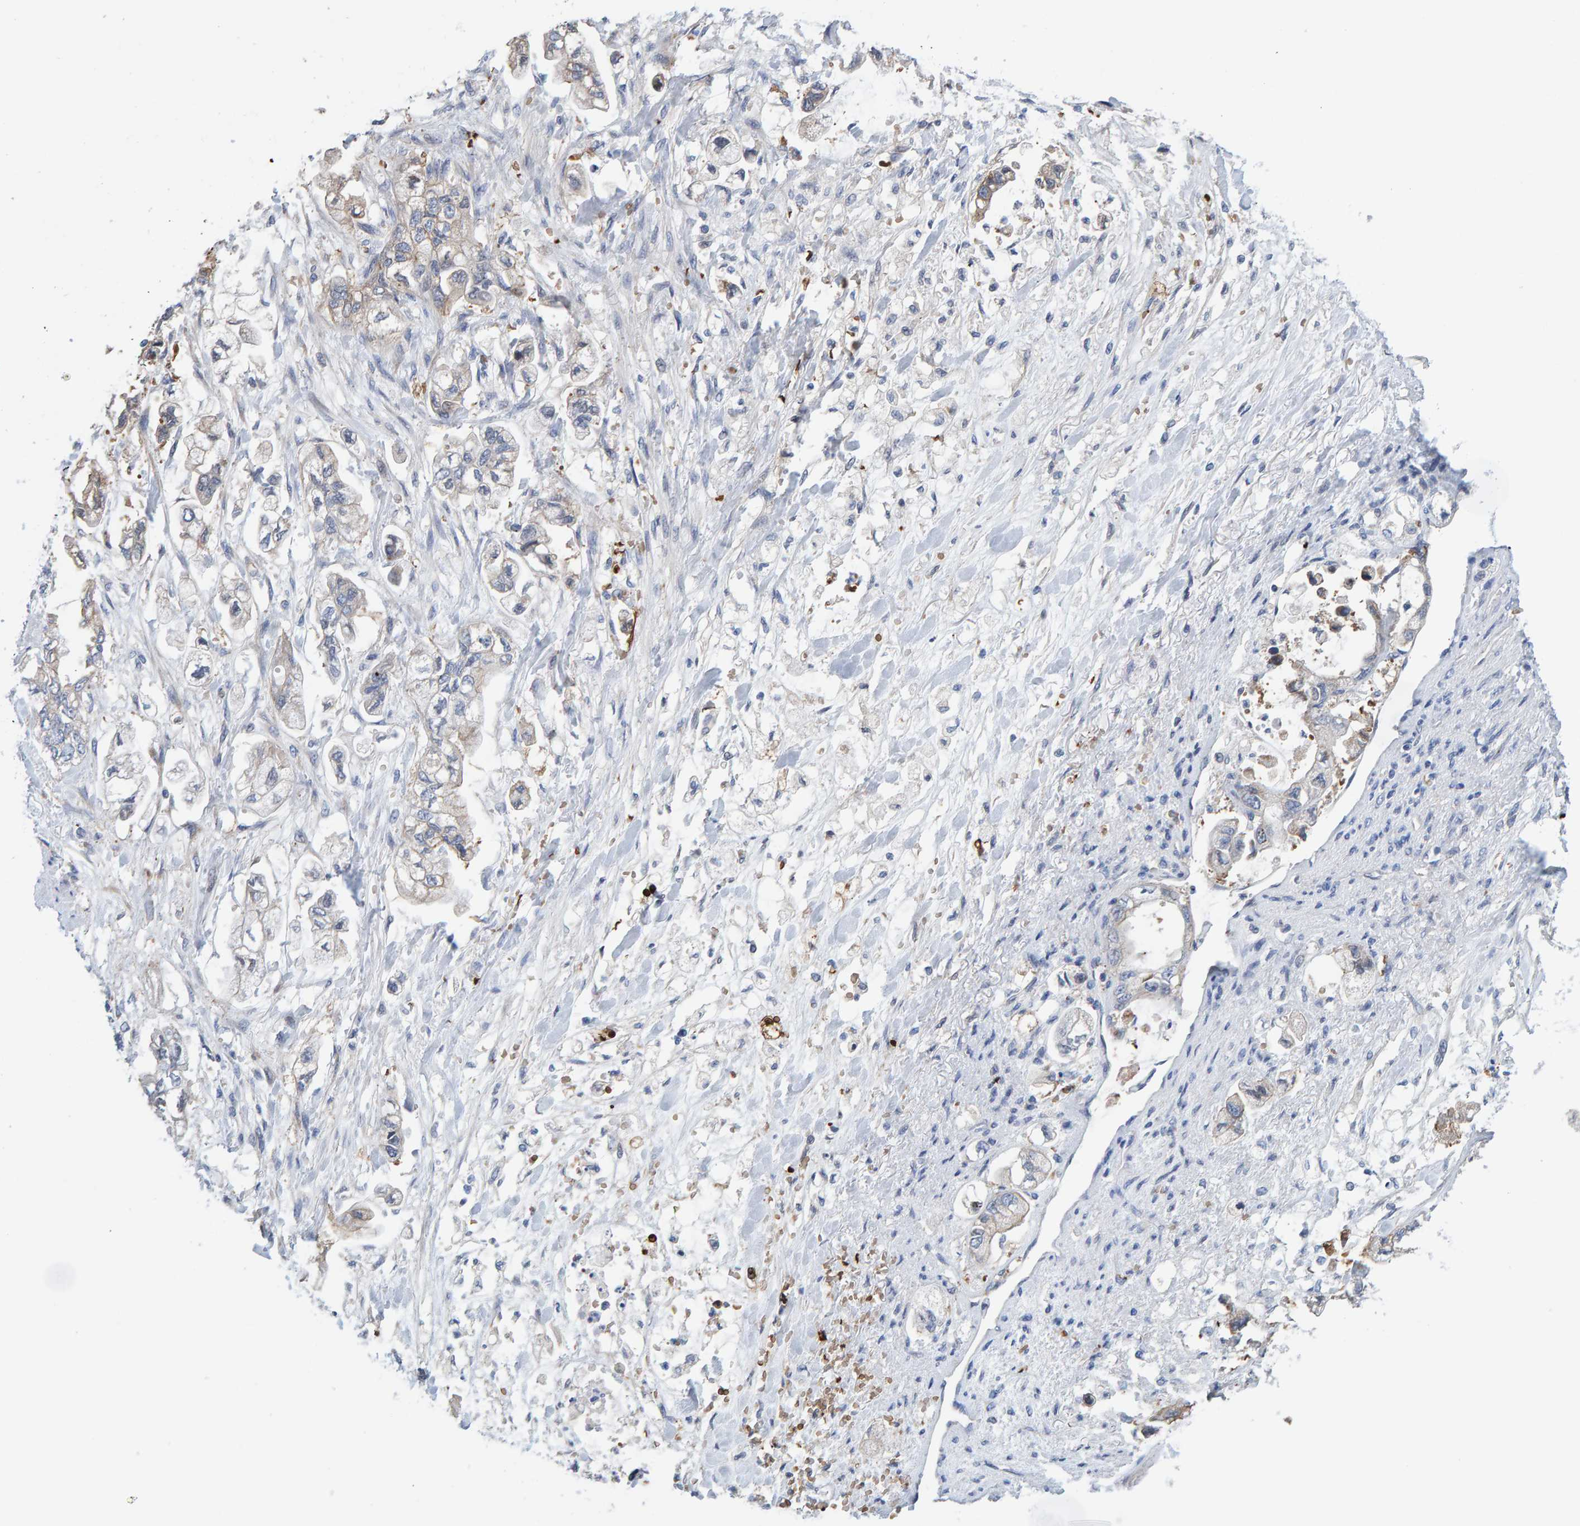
{"staining": {"intensity": "weak", "quantity": ">75%", "location": "cytoplasmic/membranous"}, "tissue": "stomach cancer", "cell_type": "Tumor cells", "image_type": "cancer", "snomed": [{"axis": "morphology", "description": "Normal tissue, NOS"}, {"axis": "morphology", "description": "Adenocarcinoma, NOS"}, {"axis": "topography", "description": "Stomach"}], "caption": "High-power microscopy captured an immunohistochemistry (IHC) photomicrograph of stomach cancer, revealing weak cytoplasmic/membranous expression in approximately >75% of tumor cells.", "gene": "VPS9D1", "patient": {"sex": "male", "age": 62}}